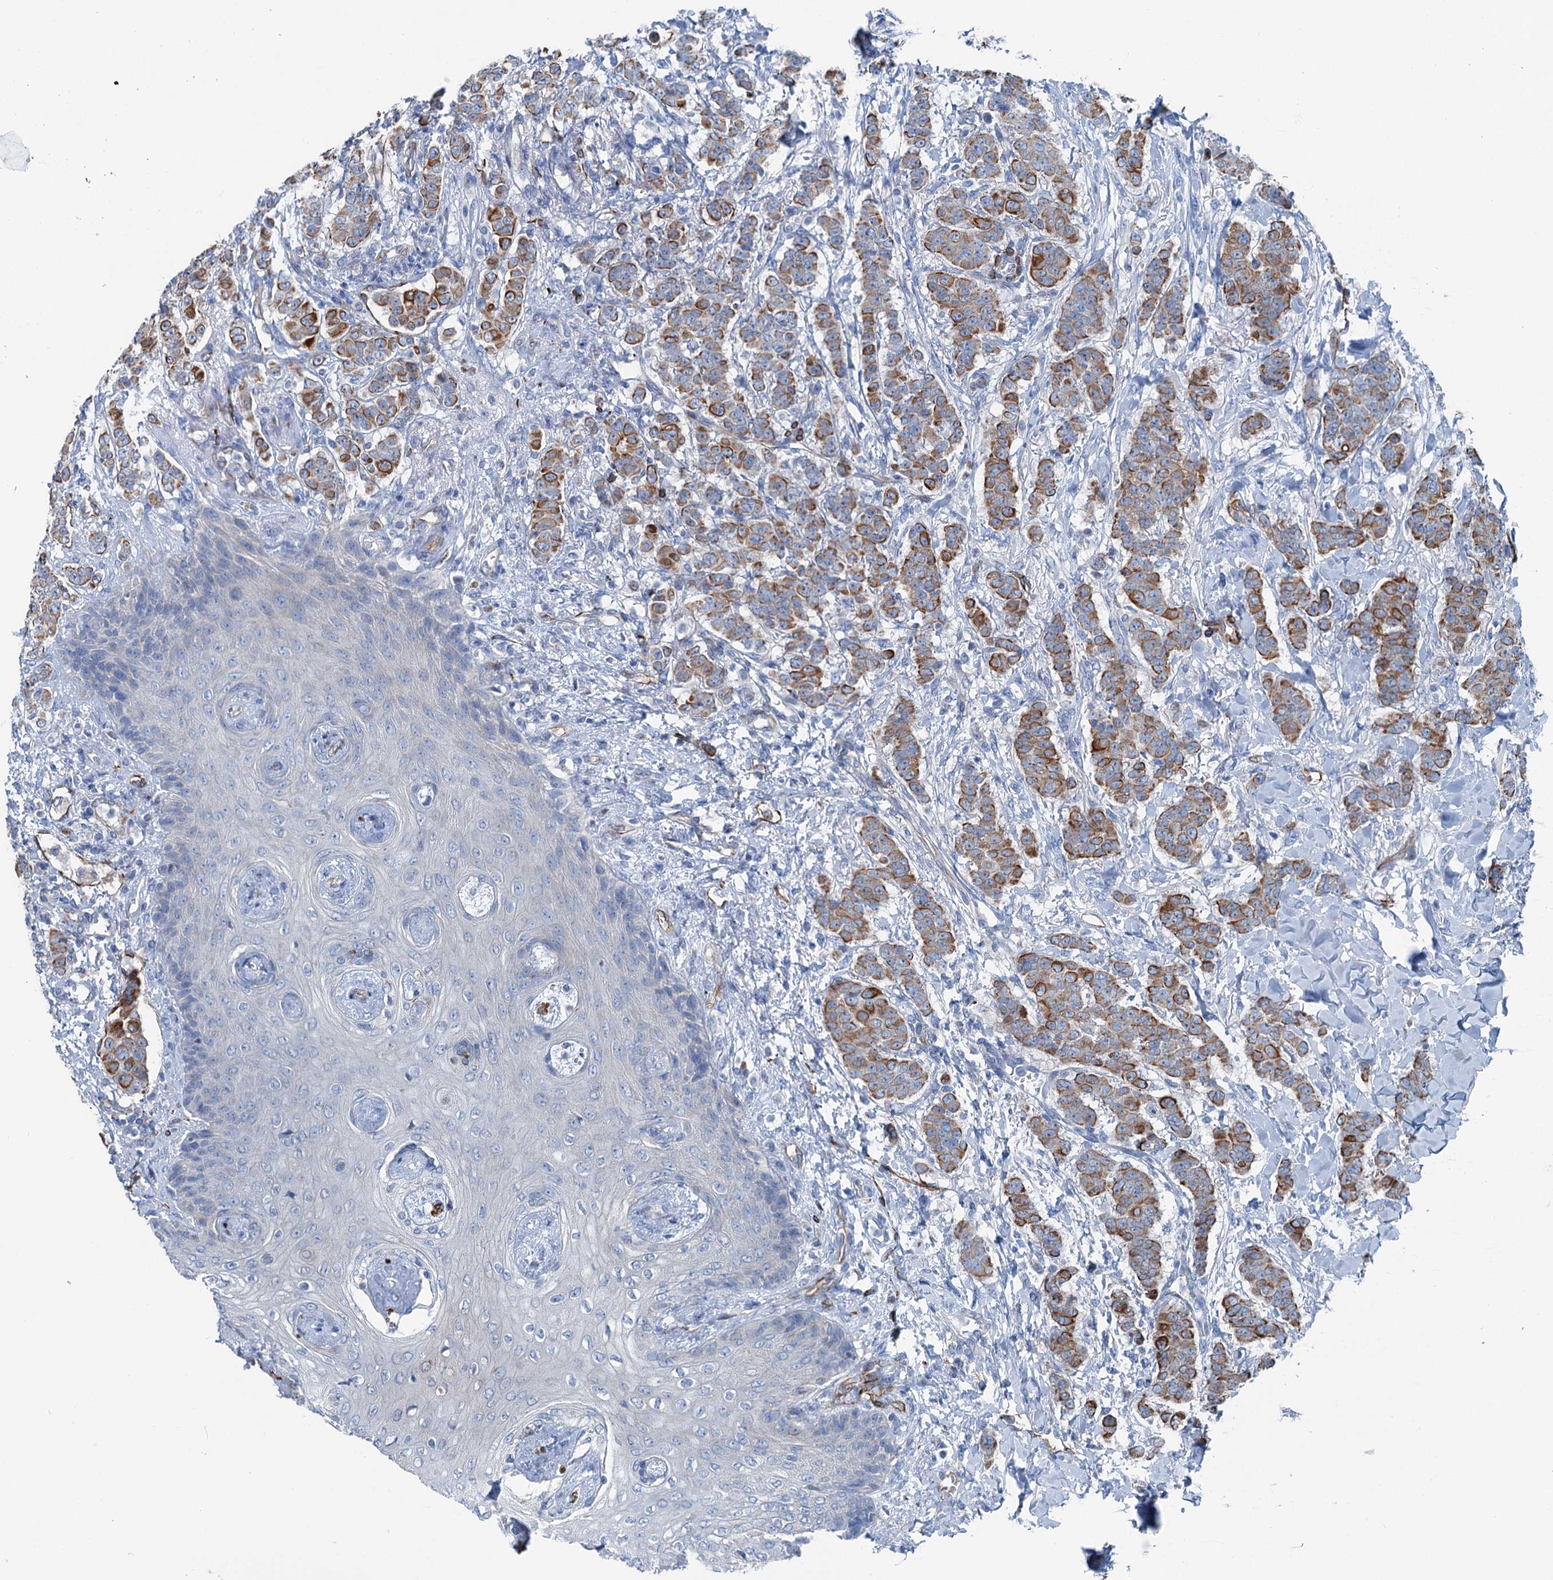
{"staining": {"intensity": "moderate", "quantity": ">75%", "location": "cytoplasmic/membranous"}, "tissue": "breast cancer", "cell_type": "Tumor cells", "image_type": "cancer", "snomed": [{"axis": "morphology", "description": "Duct carcinoma"}, {"axis": "topography", "description": "Breast"}], "caption": "Tumor cells demonstrate moderate cytoplasmic/membranous staining in about >75% of cells in invasive ductal carcinoma (breast).", "gene": "CALCOCO1", "patient": {"sex": "female", "age": 40}}